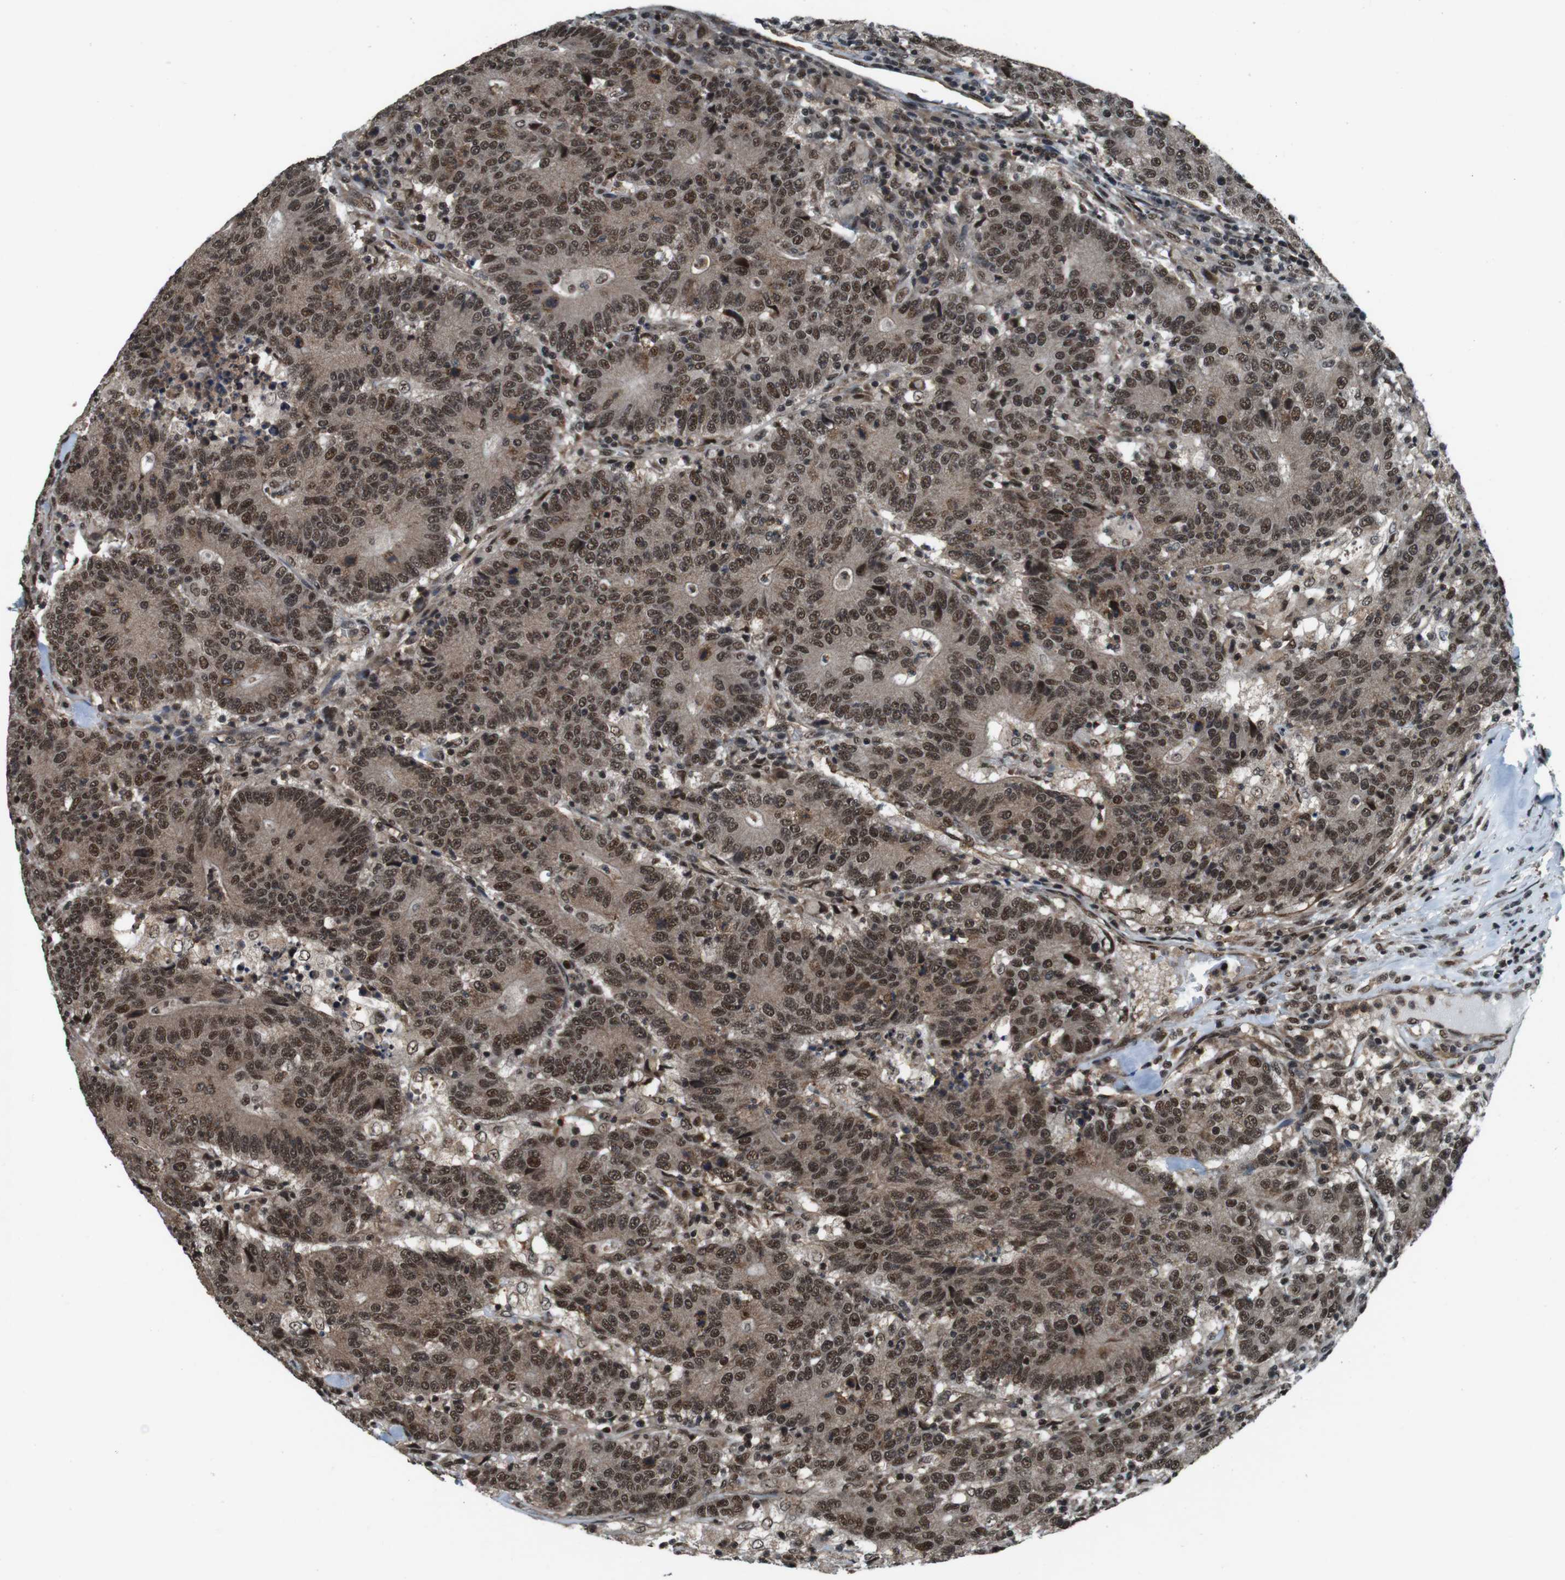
{"staining": {"intensity": "moderate", "quantity": ">75%", "location": "cytoplasmic/membranous,nuclear"}, "tissue": "colorectal cancer", "cell_type": "Tumor cells", "image_type": "cancer", "snomed": [{"axis": "morphology", "description": "Normal tissue, NOS"}, {"axis": "morphology", "description": "Adenocarcinoma, NOS"}, {"axis": "topography", "description": "Colon"}], "caption": "Colorectal adenocarcinoma tissue exhibits moderate cytoplasmic/membranous and nuclear staining in about >75% of tumor cells, visualized by immunohistochemistry.", "gene": "NR4A2", "patient": {"sex": "female", "age": 75}}